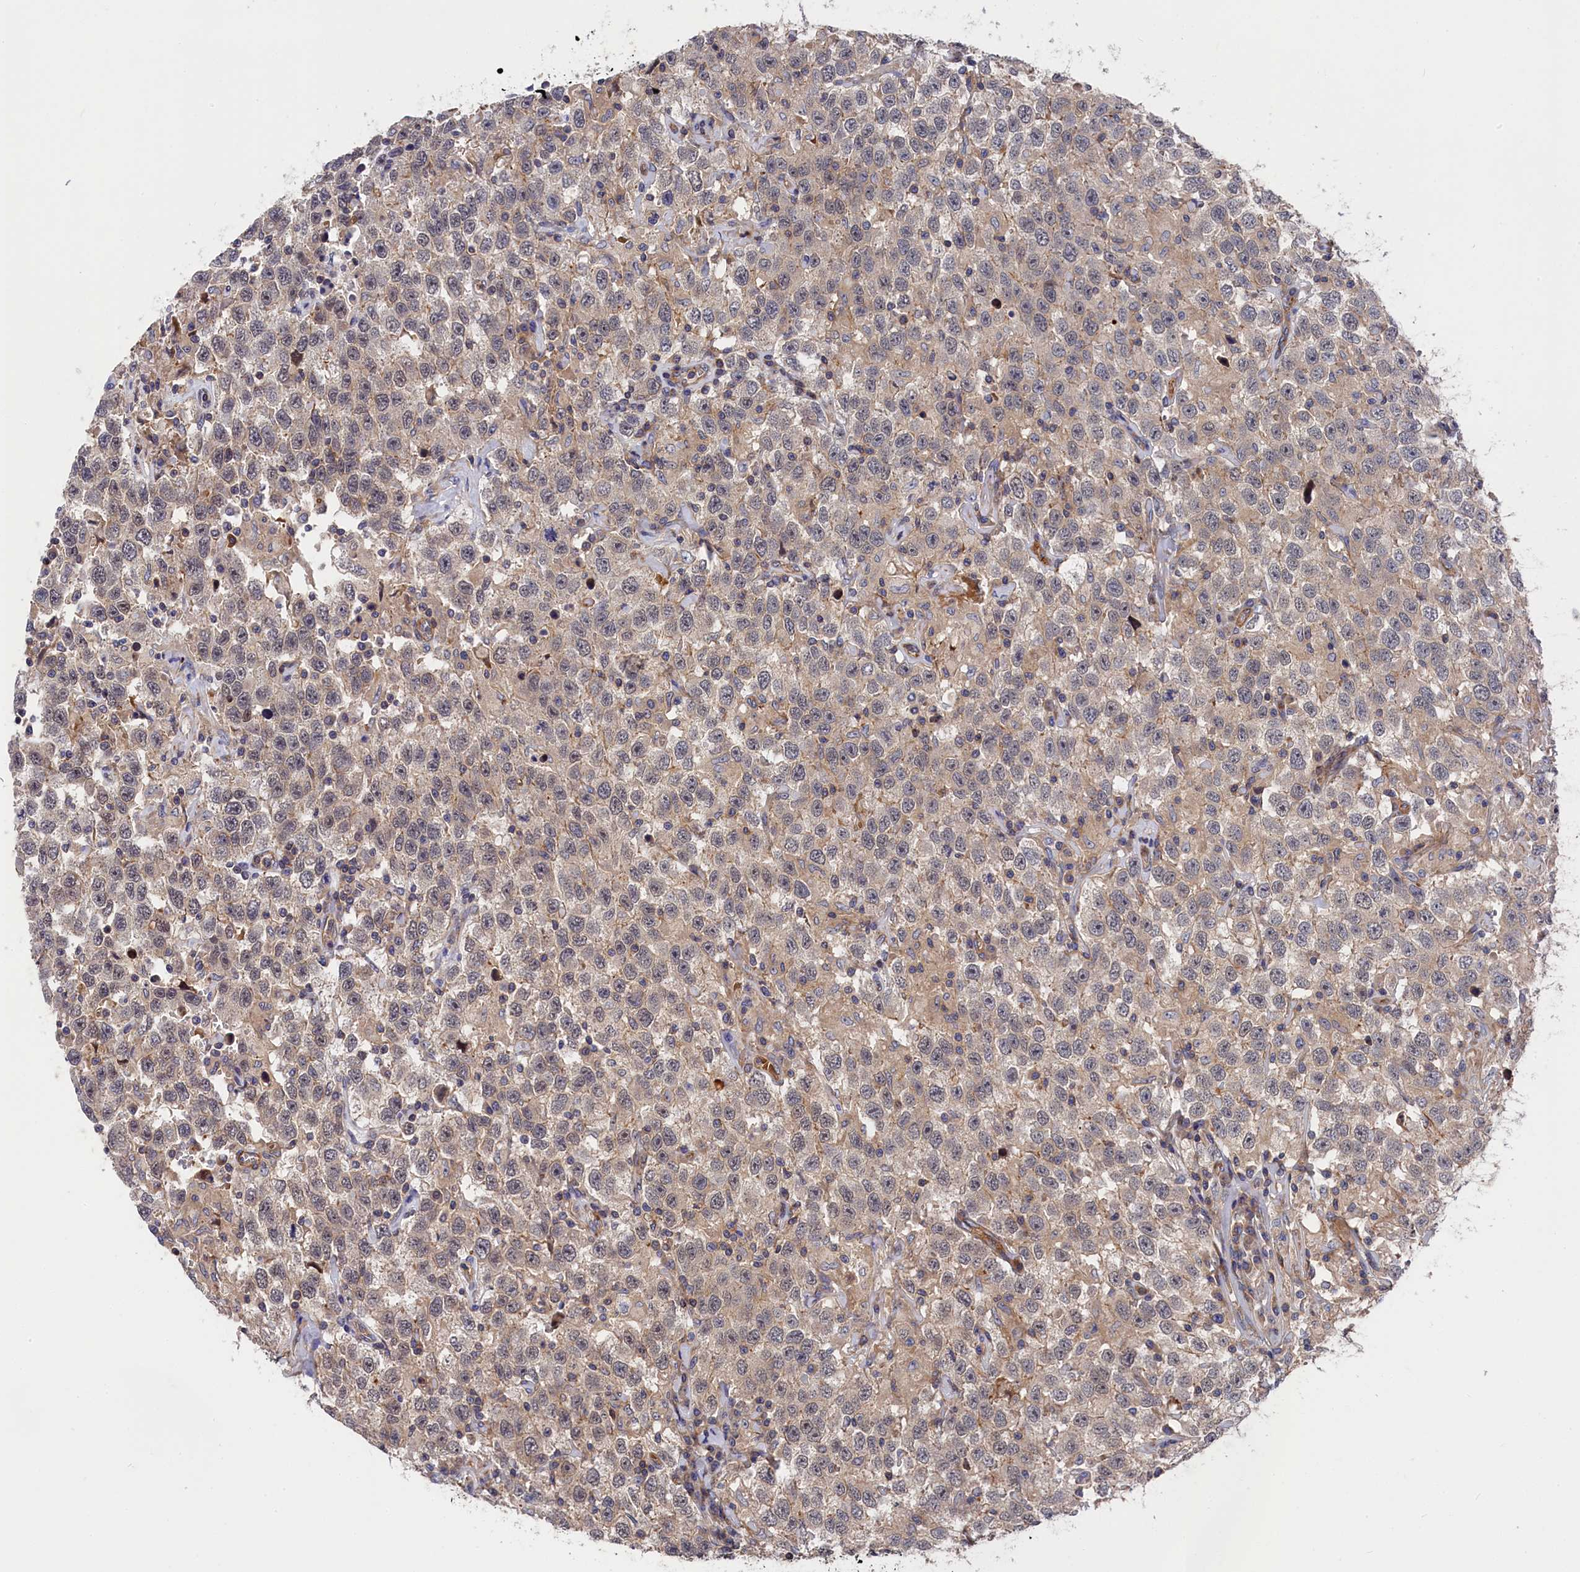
{"staining": {"intensity": "weak", "quantity": "25%-75%", "location": "cytoplasmic/membranous"}, "tissue": "testis cancer", "cell_type": "Tumor cells", "image_type": "cancer", "snomed": [{"axis": "morphology", "description": "Seminoma, NOS"}, {"axis": "topography", "description": "Testis"}], "caption": "A micrograph of human seminoma (testis) stained for a protein shows weak cytoplasmic/membranous brown staining in tumor cells.", "gene": "LDHD", "patient": {"sex": "male", "age": 41}}